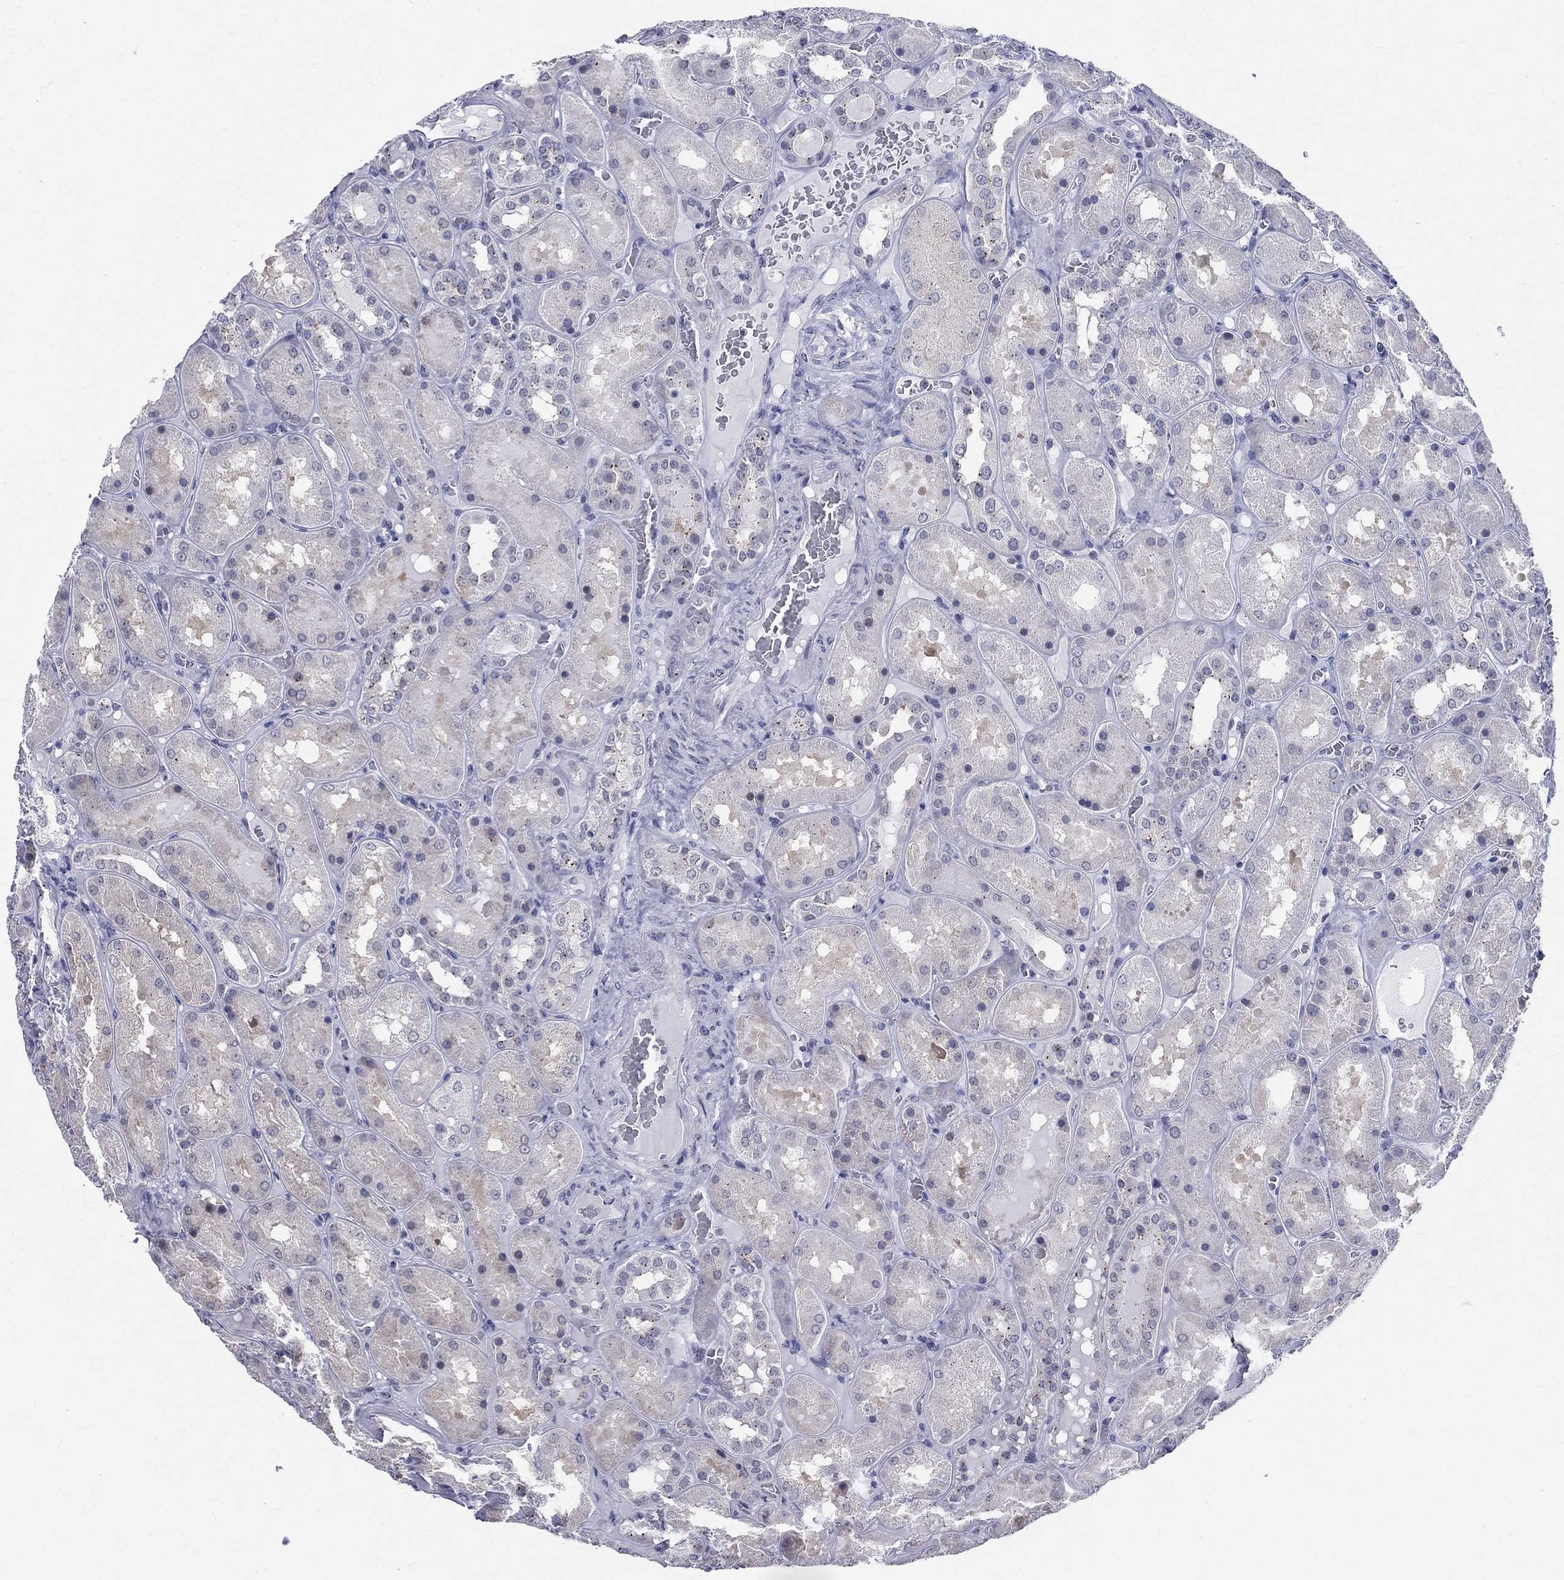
{"staining": {"intensity": "negative", "quantity": "none", "location": "none"}, "tissue": "kidney", "cell_type": "Cells in glomeruli", "image_type": "normal", "snomed": [{"axis": "morphology", "description": "Normal tissue, NOS"}, {"axis": "topography", "description": "Kidney"}], "caption": "Immunohistochemistry image of normal kidney: kidney stained with DAB exhibits no significant protein positivity in cells in glomeruli.", "gene": "CEP43", "patient": {"sex": "male", "age": 73}}